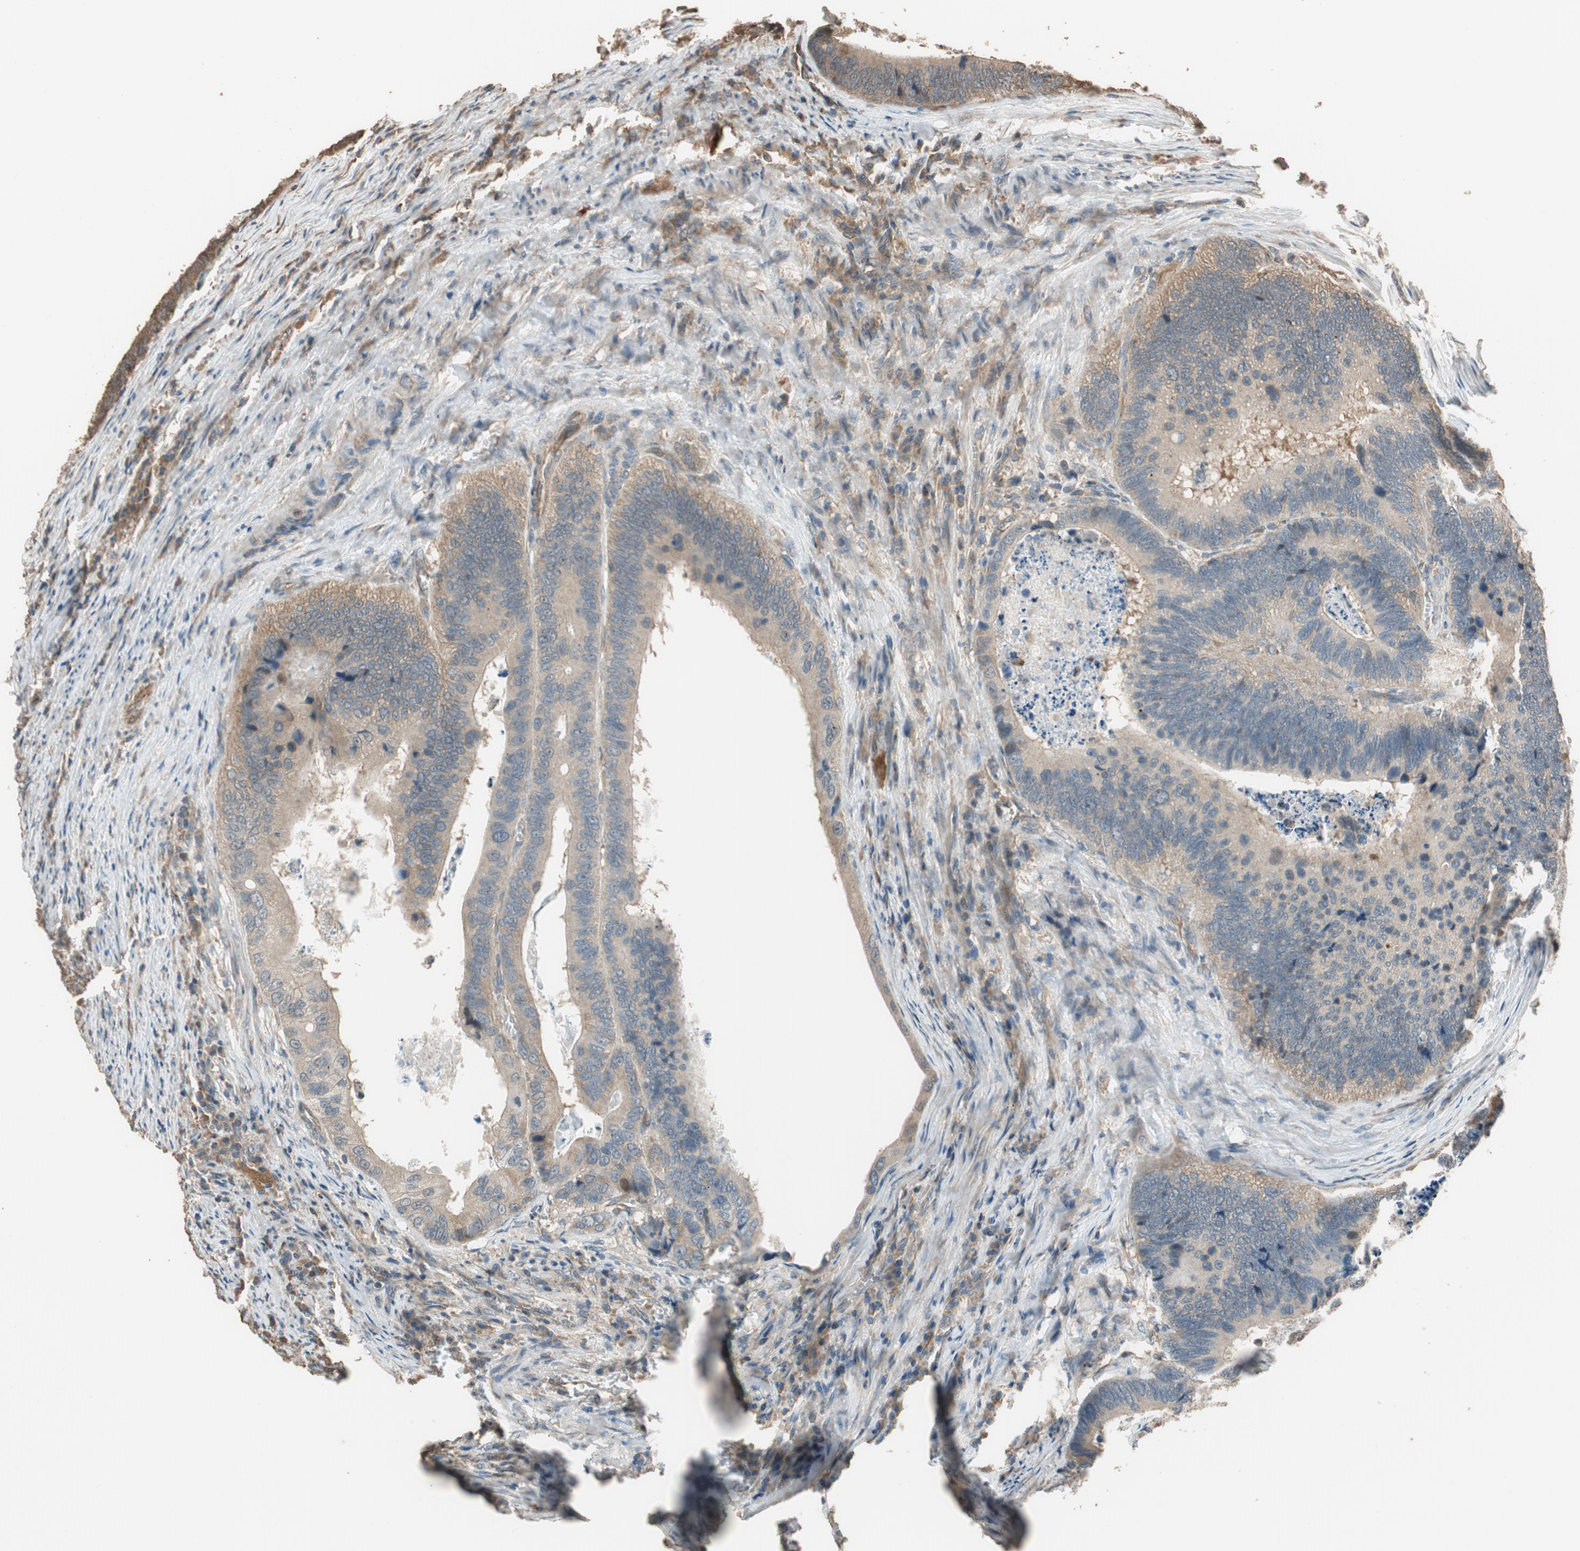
{"staining": {"intensity": "weak", "quantity": ">75%", "location": "cytoplasmic/membranous"}, "tissue": "colorectal cancer", "cell_type": "Tumor cells", "image_type": "cancer", "snomed": [{"axis": "morphology", "description": "Adenocarcinoma, NOS"}, {"axis": "topography", "description": "Colon"}], "caption": "Protein expression analysis of colorectal adenocarcinoma demonstrates weak cytoplasmic/membranous expression in approximately >75% of tumor cells.", "gene": "MST1R", "patient": {"sex": "male", "age": 72}}